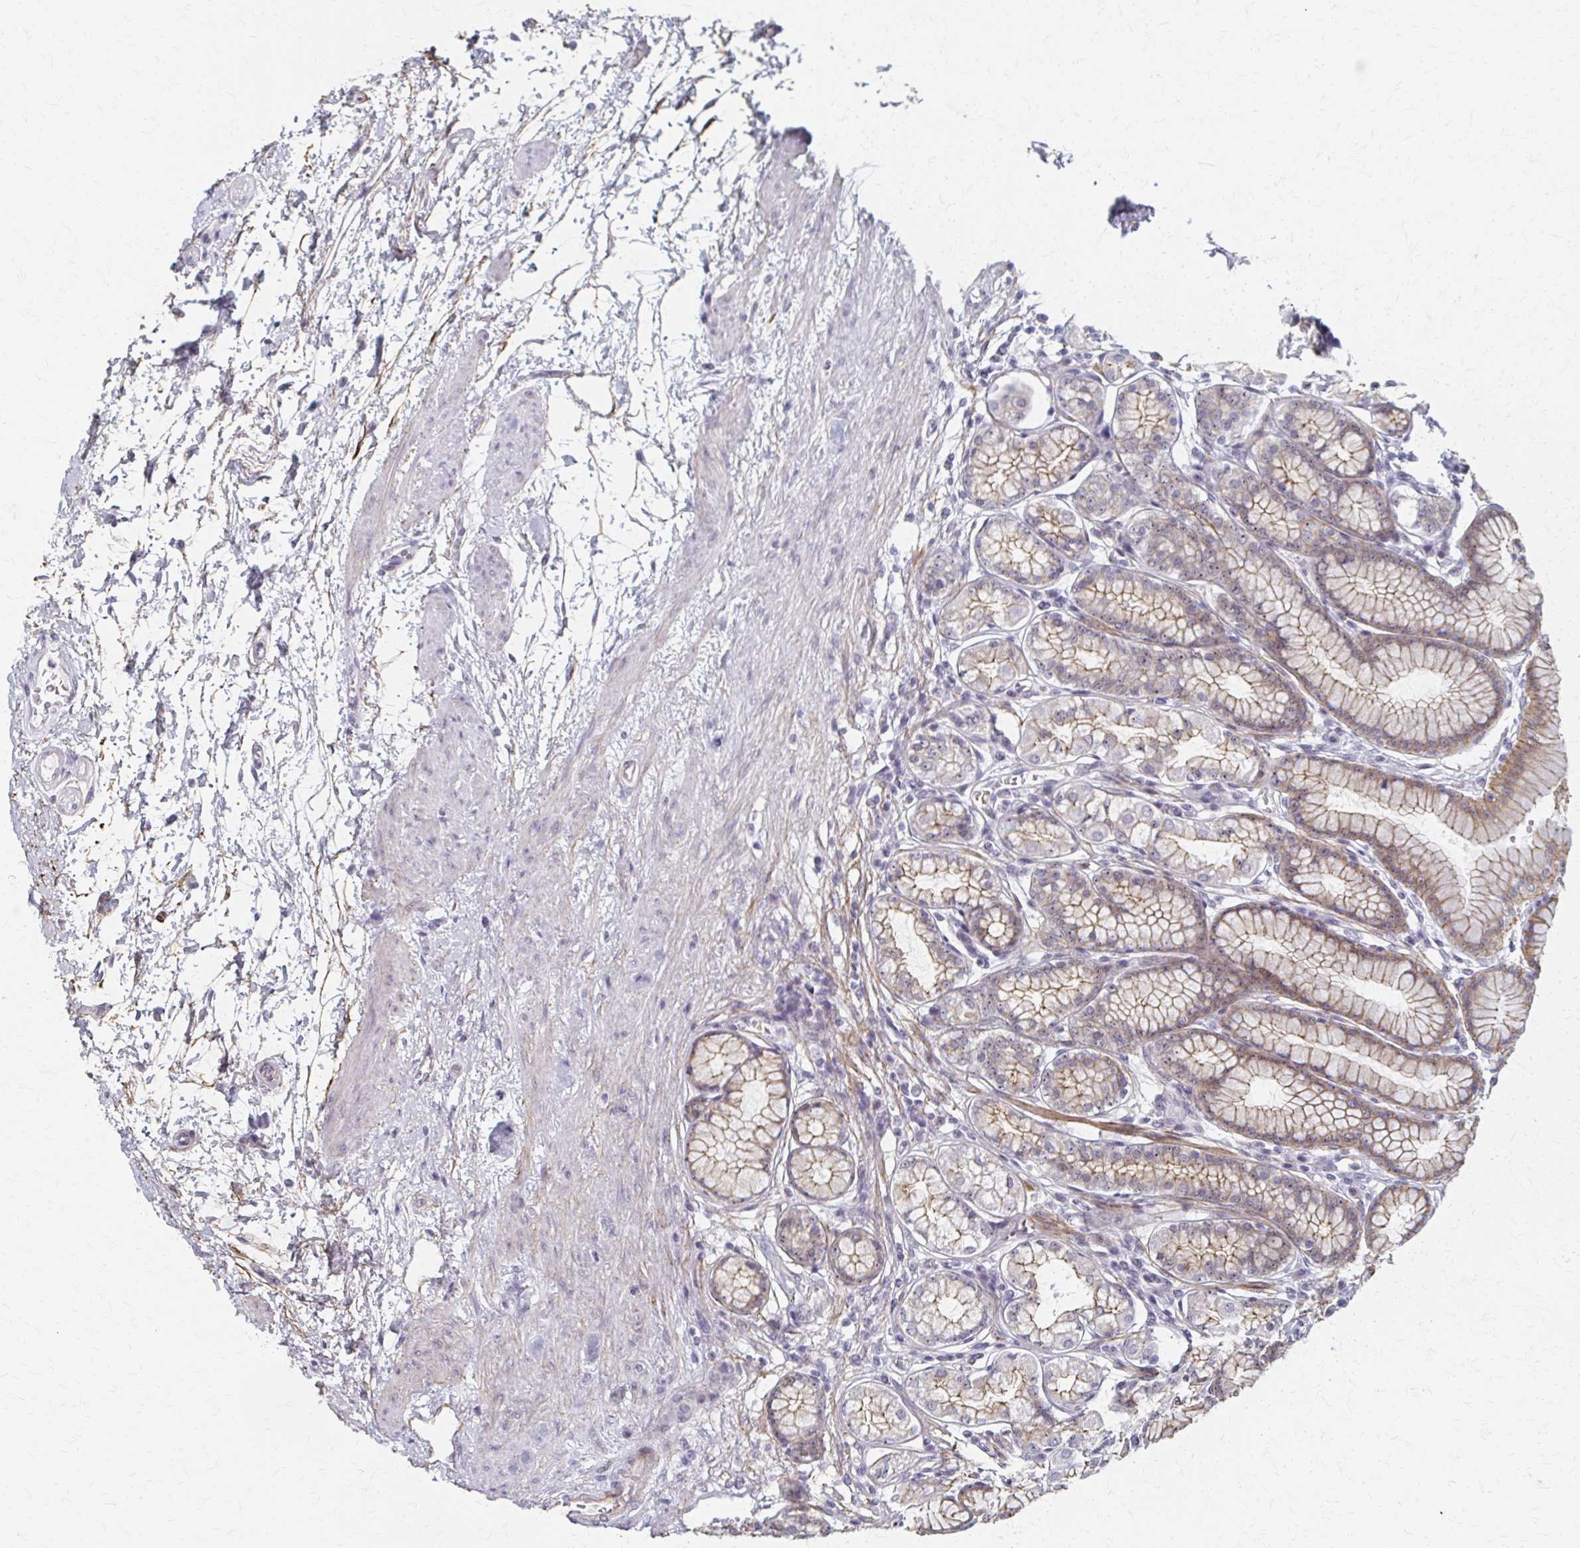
{"staining": {"intensity": "moderate", "quantity": "25%-75%", "location": "cytoplasmic/membranous,nuclear"}, "tissue": "stomach", "cell_type": "Glandular cells", "image_type": "normal", "snomed": [{"axis": "morphology", "description": "Normal tissue, NOS"}, {"axis": "topography", "description": "Stomach"}, {"axis": "topography", "description": "Stomach, lower"}], "caption": "Immunohistochemical staining of normal stomach demonstrates 25%-75% levels of moderate cytoplasmic/membranous,nuclear protein expression in about 25%-75% of glandular cells. (Stains: DAB in brown, nuclei in blue, Microscopy: brightfield microscopy at high magnification).", "gene": "PES1", "patient": {"sex": "male", "age": 76}}